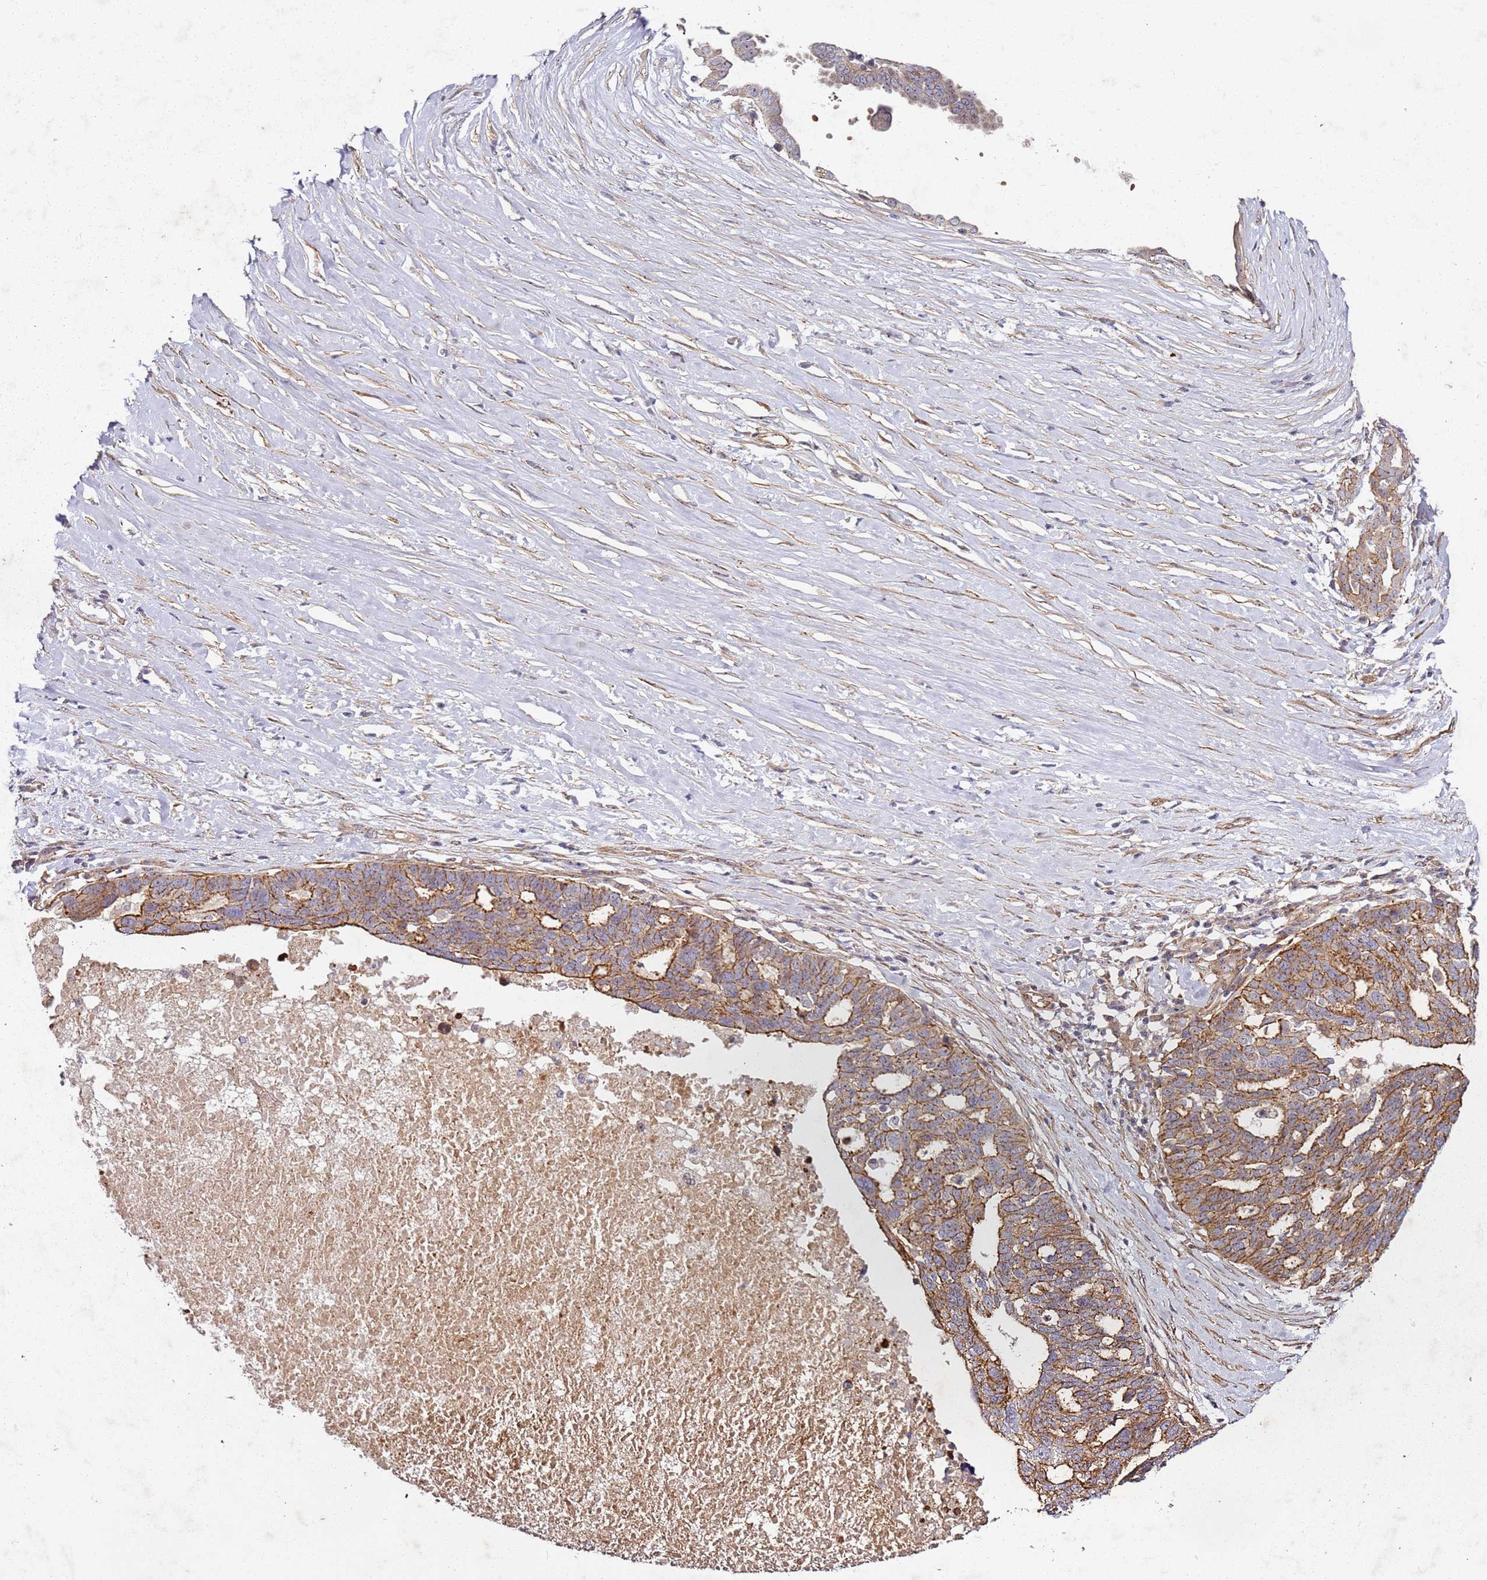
{"staining": {"intensity": "moderate", "quantity": ">75%", "location": "cytoplasmic/membranous"}, "tissue": "ovarian cancer", "cell_type": "Tumor cells", "image_type": "cancer", "snomed": [{"axis": "morphology", "description": "Cystadenocarcinoma, serous, NOS"}, {"axis": "topography", "description": "Ovary"}], "caption": "Human serous cystadenocarcinoma (ovarian) stained with a protein marker reveals moderate staining in tumor cells.", "gene": "C2CD4B", "patient": {"sex": "female", "age": 59}}